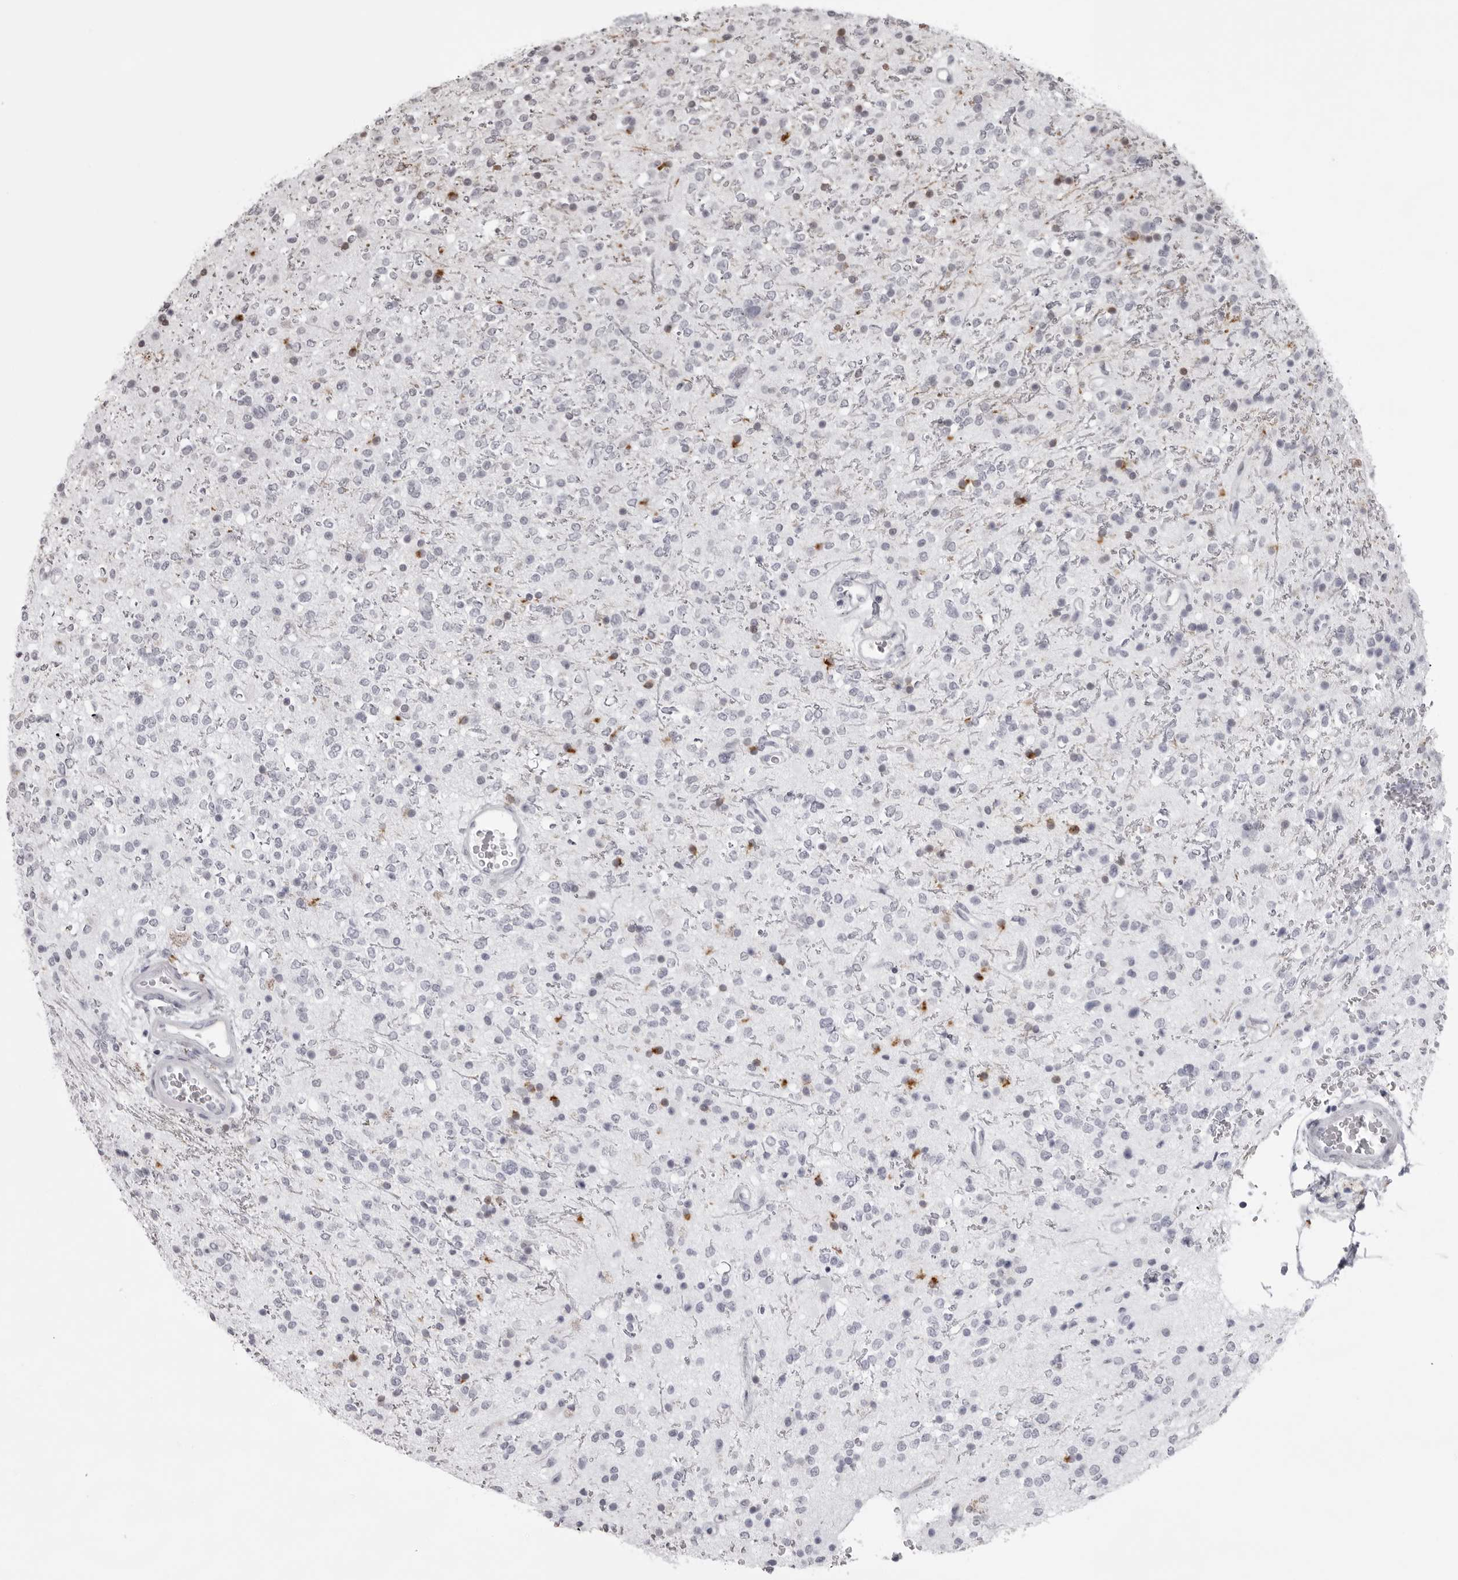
{"staining": {"intensity": "negative", "quantity": "none", "location": "none"}, "tissue": "glioma", "cell_type": "Tumor cells", "image_type": "cancer", "snomed": [{"axis": "morphology", "description": "Glioma, malignant, High grade"}, {"axis": "topography", "description": "Brain"}], "caption": "A histopathology image of human malignant high-grade glioma is negative for staining in tumor cells.", "gene": "NUDT18", "patient": {"sex": "male", "age": 34}}